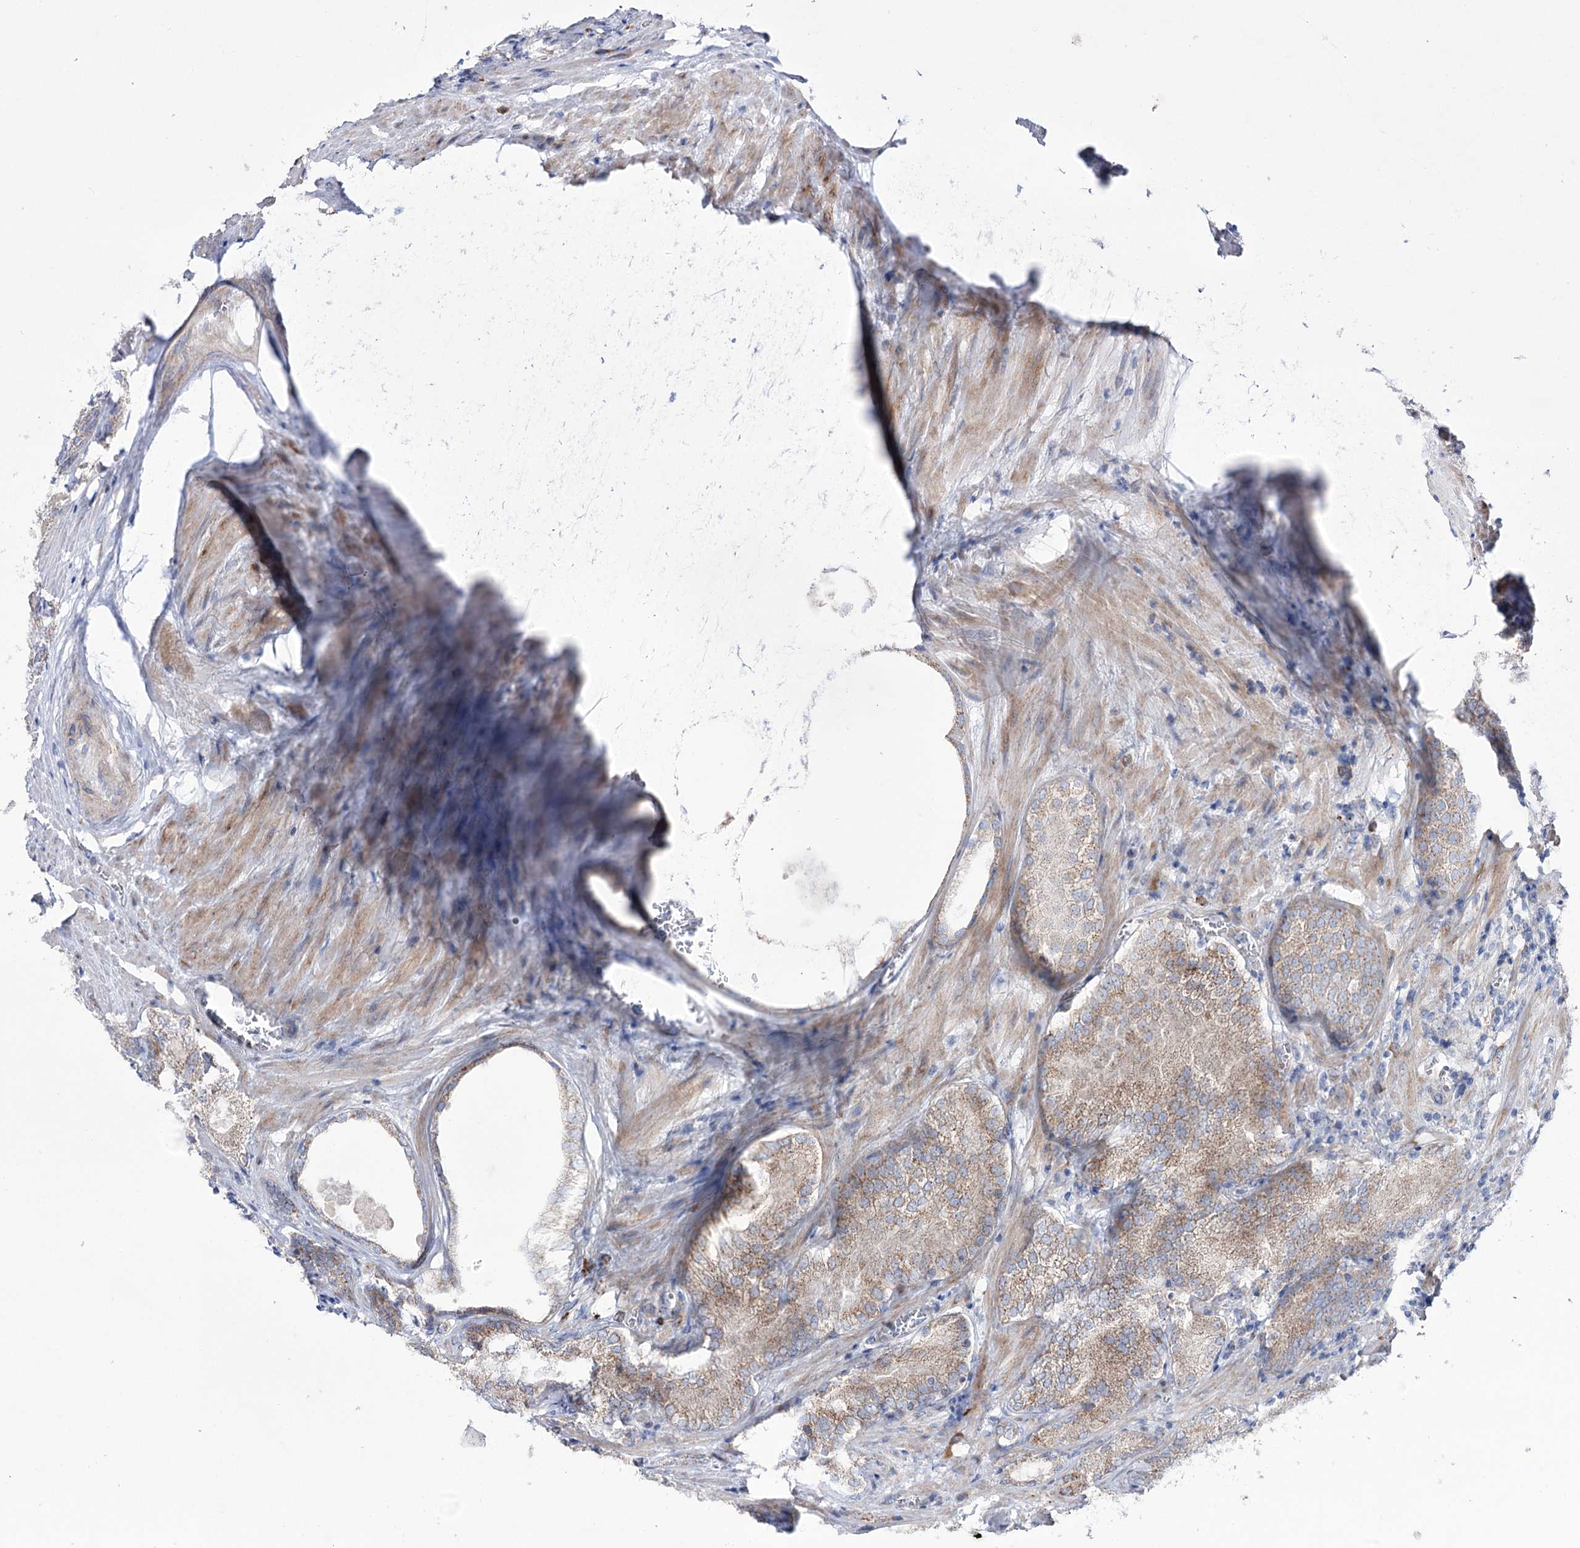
{"staining": {"intensity": "weak", "quantity": ">75%", "location": "cytoplasmic/membranous"}, "tissue": "prostate cancer", "cell_type": "Tumor cells", "image_type": "cancer", "snomed": [{"axis": "morphology", "description": "Adenocarcinoma, High grade"}, {"axis": "topography", "description": "Prostate"}], "caption": "Immunohistochemical staining of human prostate cancer (high-grade adenocarcinoma) reveals weak cytoplasmic/membranous protein expression in about >75% of tumor cells. The protein of interest is stained brown, and the nuclei are stained in blue (DAB IHC with brightfield microscopy, high magnification).", "gene": "METTL5", "patient": {"sex": "male", "age": 66}}